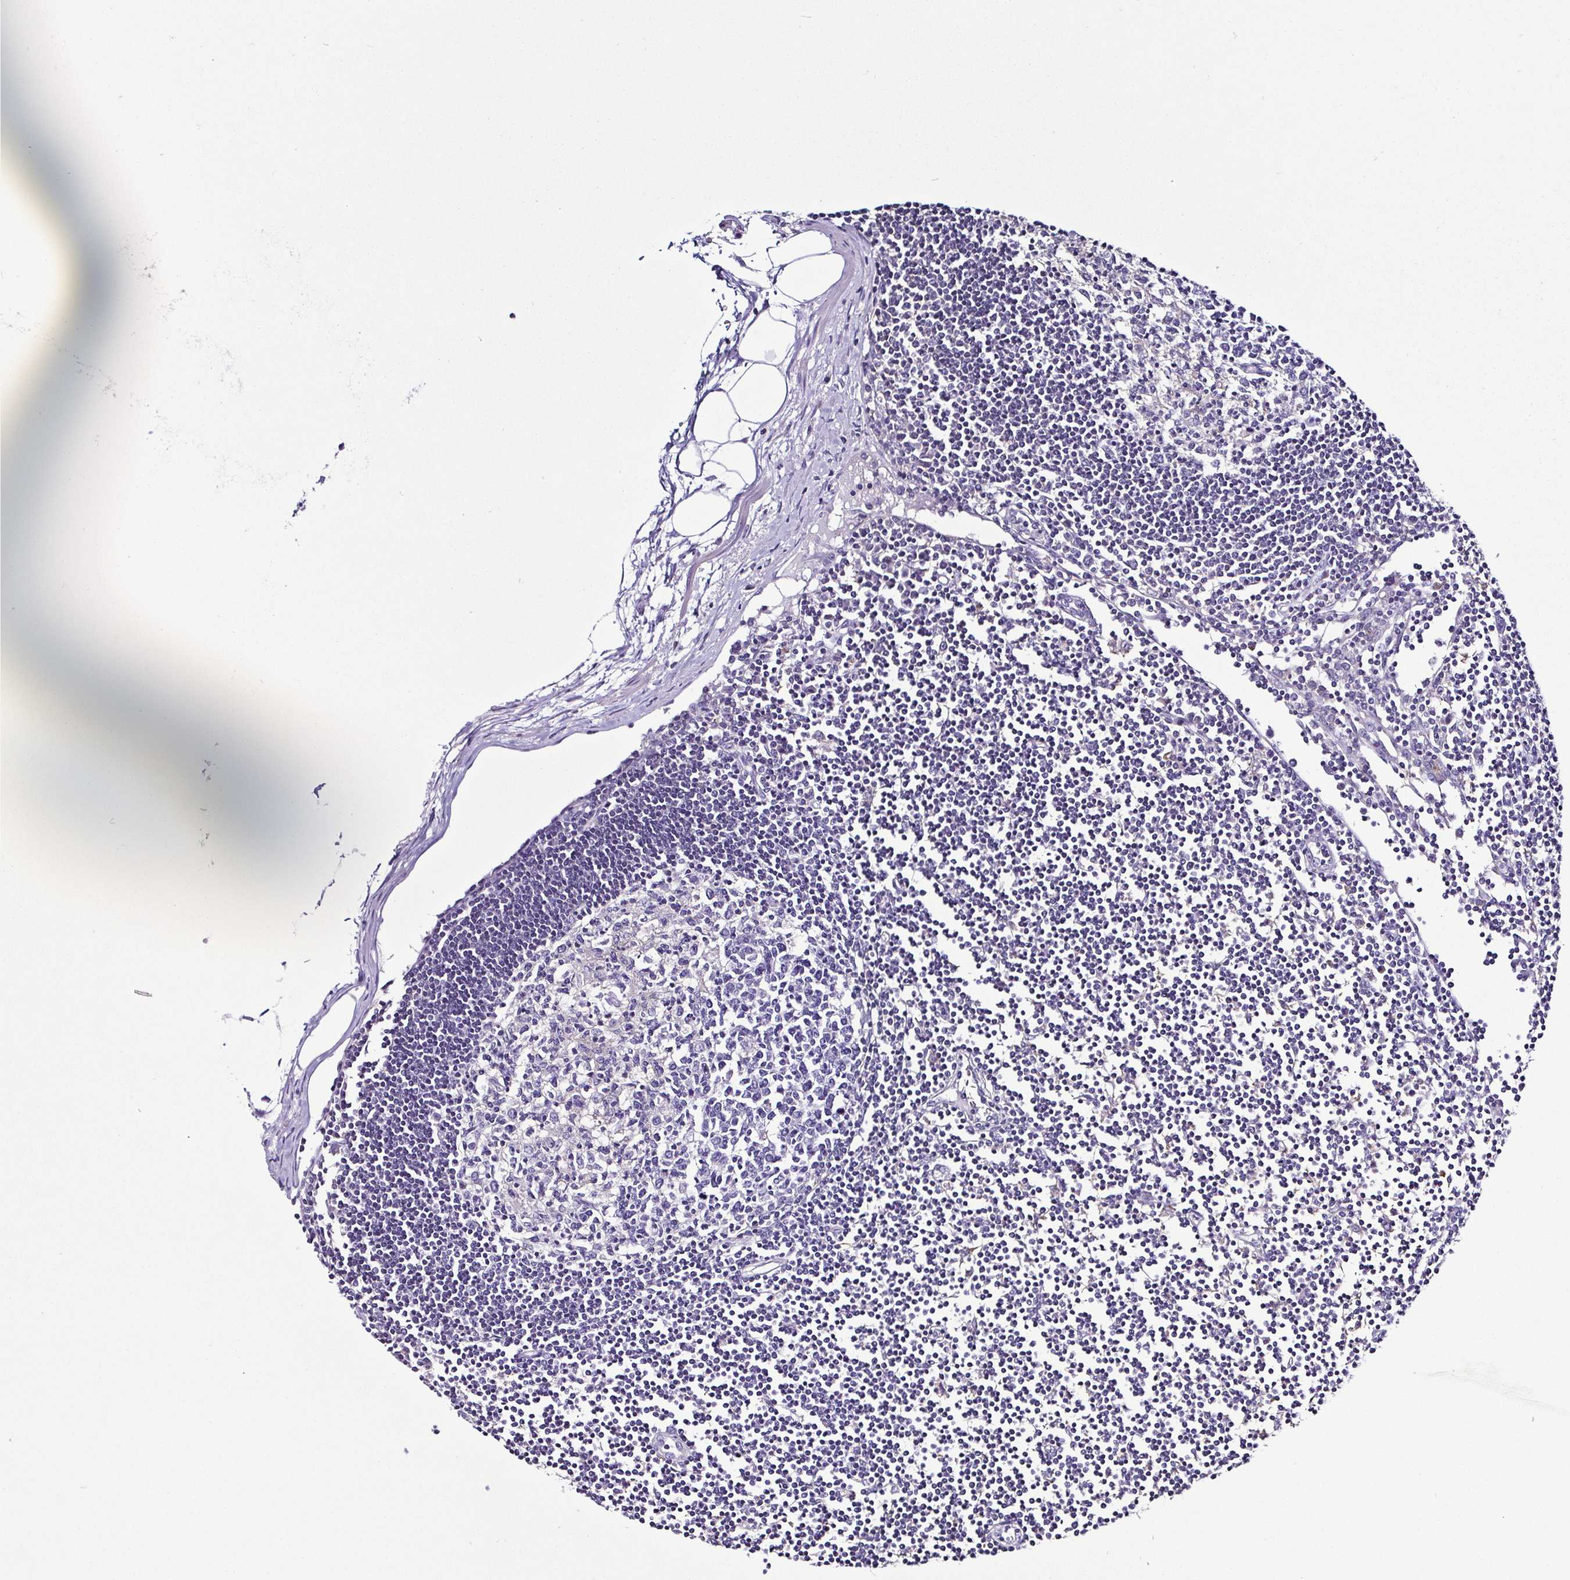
{"staining": {"intensity": "negative", "quantity": "none", "location": "none"}, "tissue": "lymph node", "cell_type": "Germinal center cells", "image_type": "normal", "snomed": [{"axis": "morphology", "description": "Normal tissue, NOS"}, {"axis": "topography", "description": "Lymph node"}], "caption": "DAB (3,3'-diaminobenzidine) immunohistochemical staining of normal lymph node exhibits no significant positivity in germinal center cells.", "gene": "TNNT2", "patient": {"sex": "female", "age": 65}}